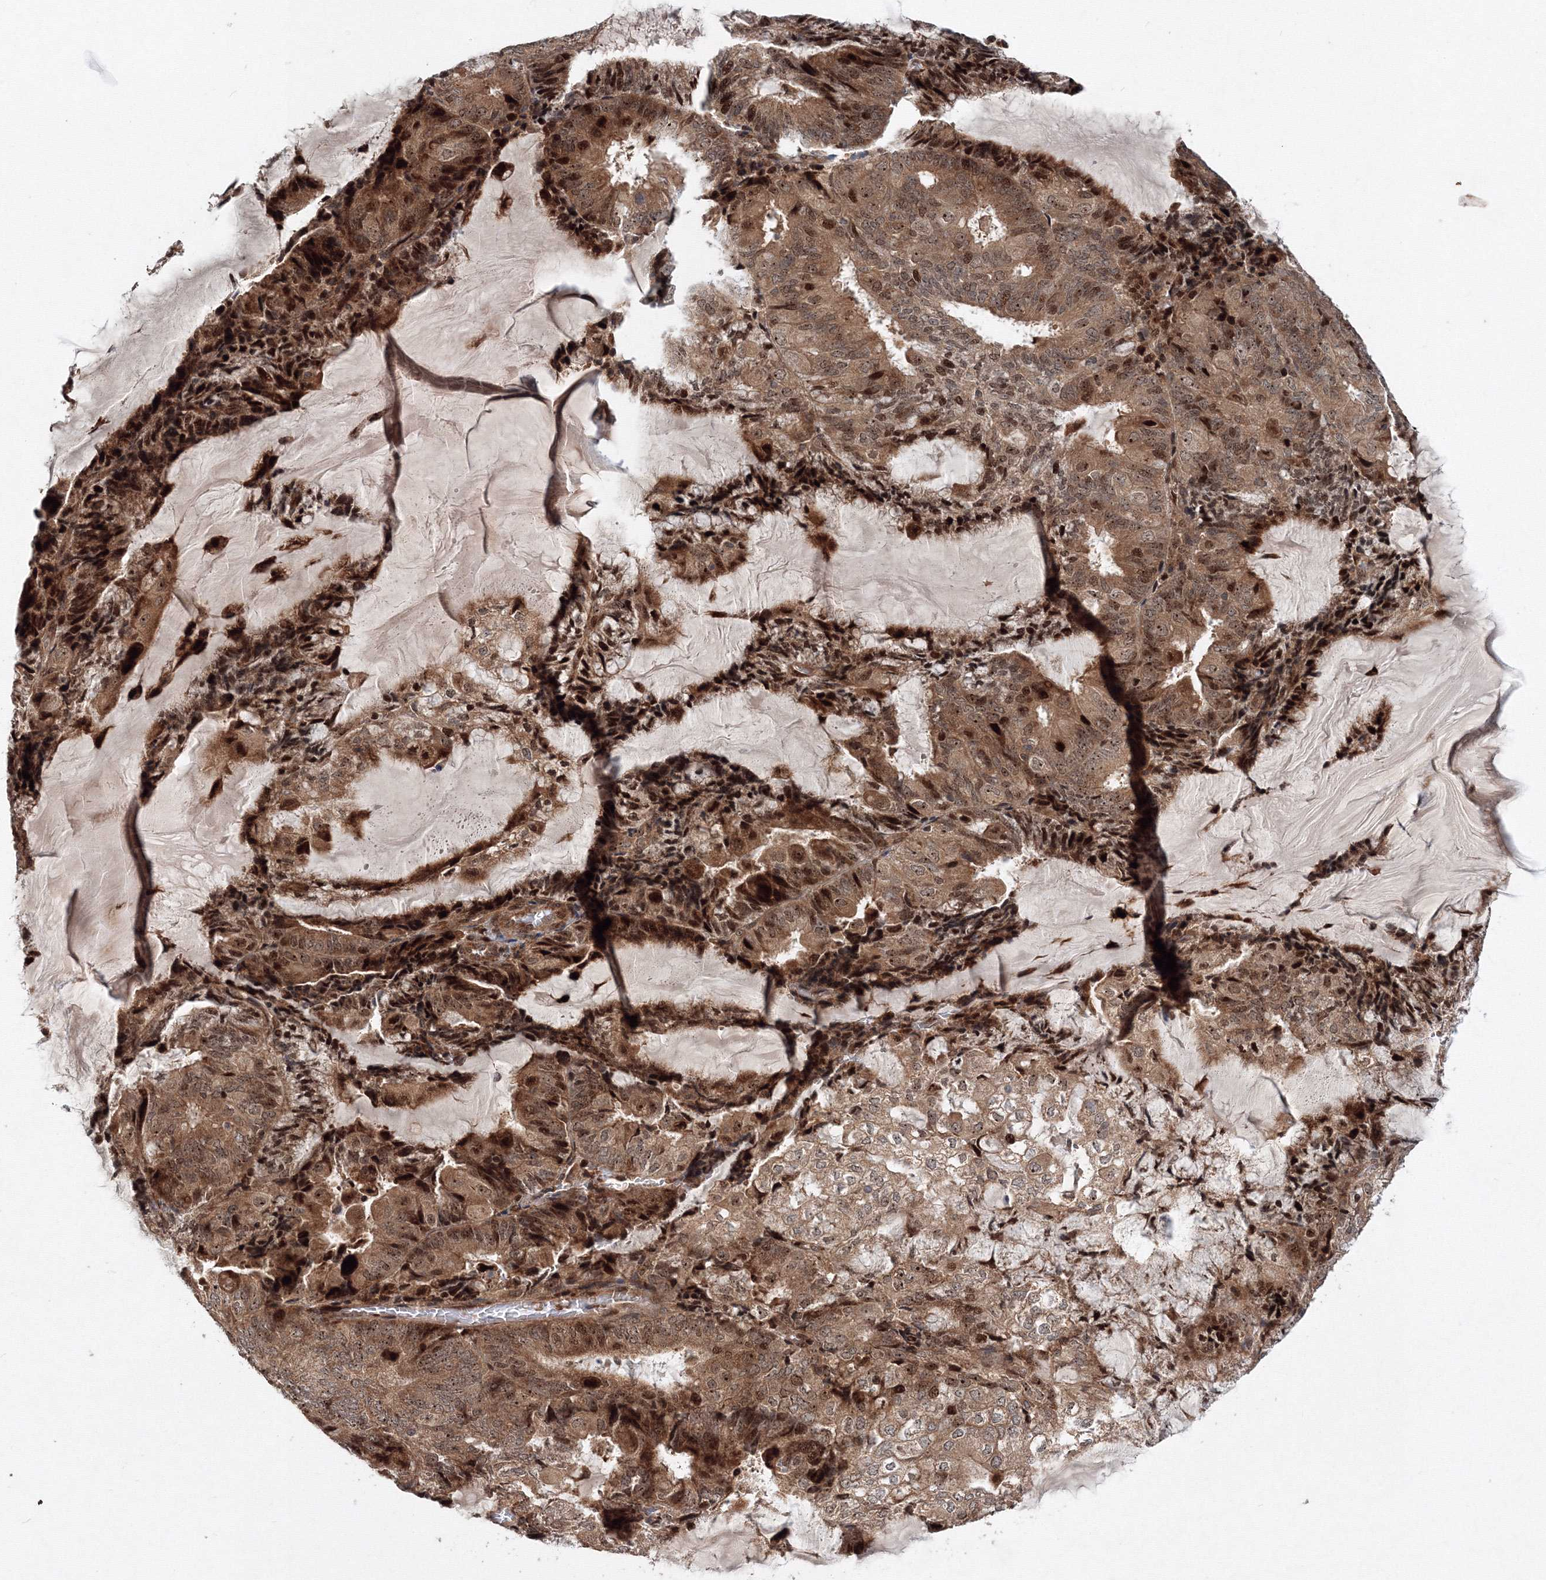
{"staining": {"intensity": "strong", "quantity": "25%-75%", "location": "cytoplasmic/membranous,nuclear"}, "tissue": "endometrial cancer", "cell_type": "Tumor cells", "image_type": "cancer", "snomed": [{"axis": "morphology", "description": "Adenocarcinoma, NOS"}, {"axis": "topography", "description": "Endometrium"}], "caption": "Tumor cells demonstrate high levels of strong cytoplasmic/membranous and nuclear staining in about 25%-75% of cells in endometrial cancer. Immunohistochemistry (ihc) stains the protein in brown and the nuclei are stained blue.", "gene": "ANKAR", "patient": {"sex": "female", "age": 81}}